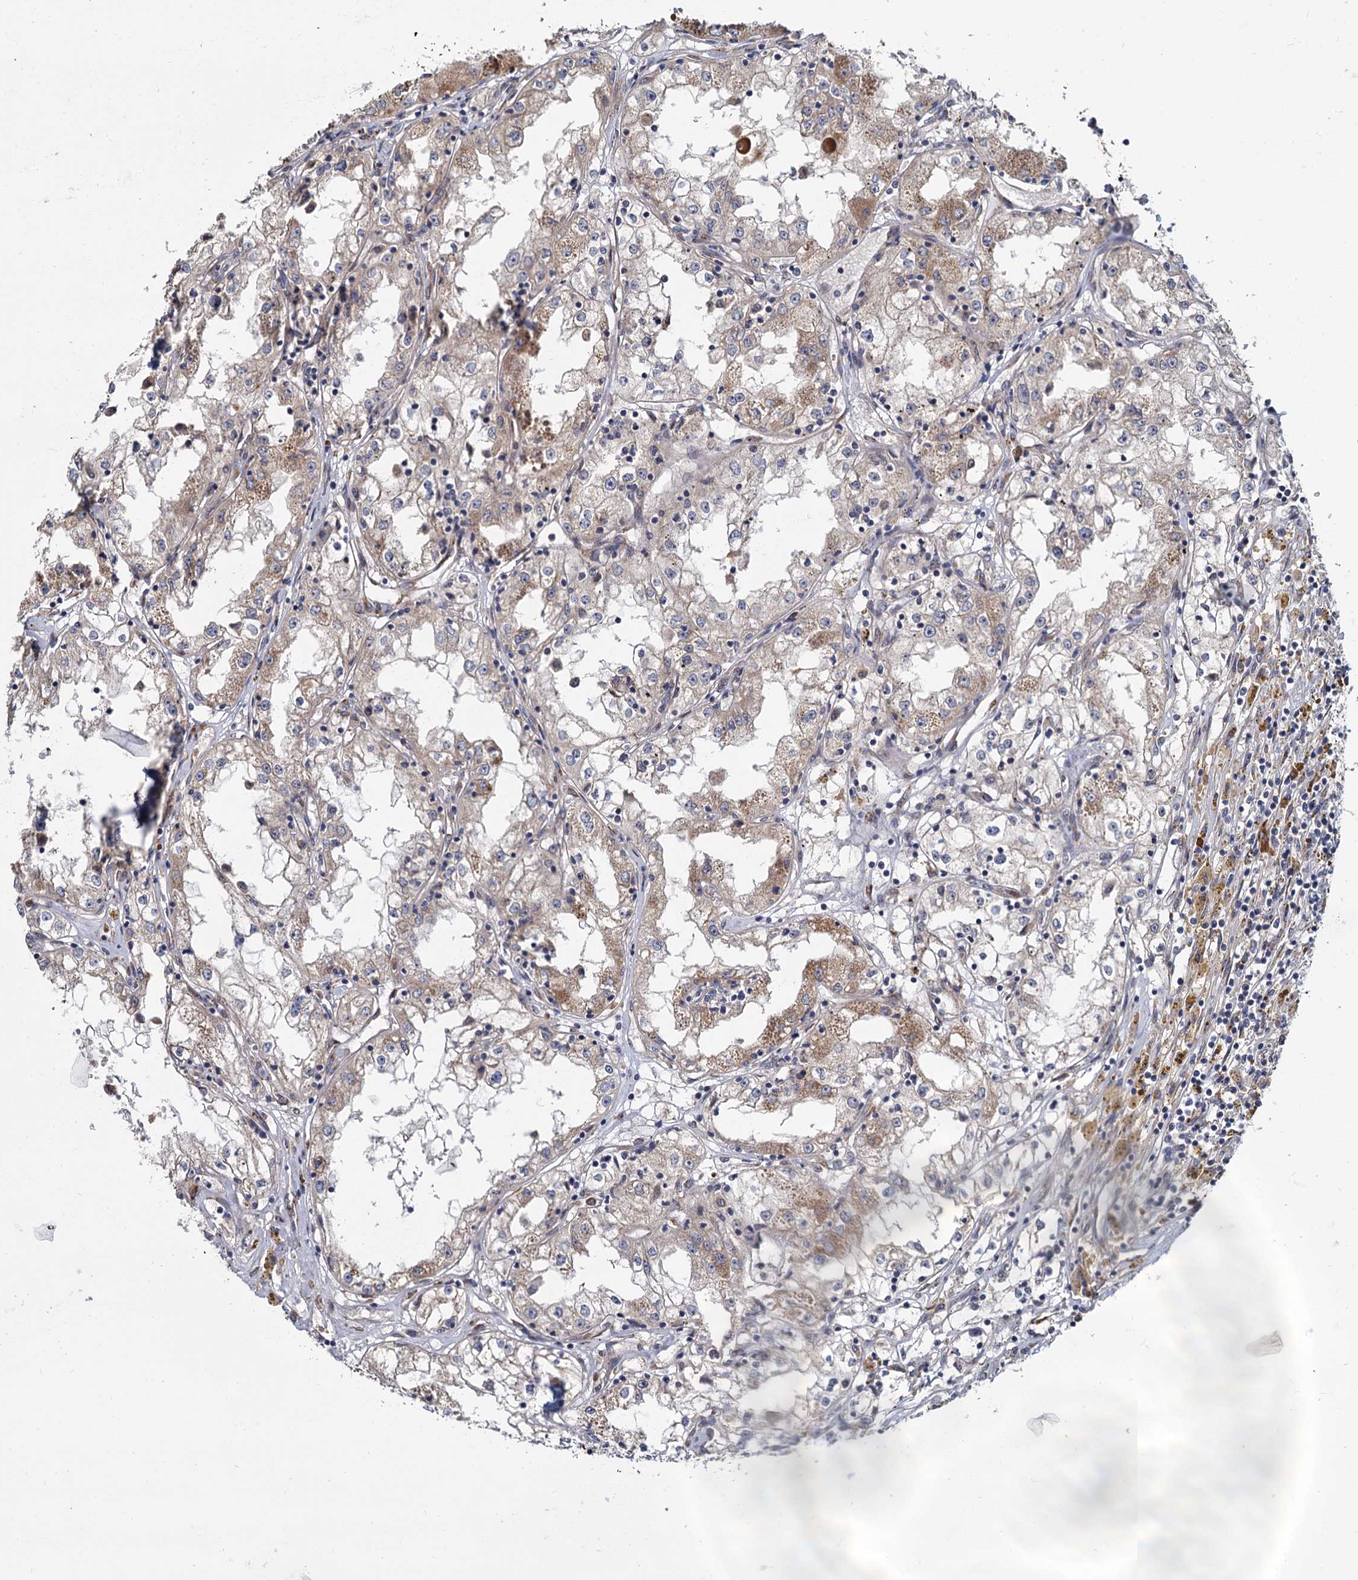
{"staining": {"intensity": "moderate", "quantity": "<25%", "location": "cytoplasmic/membranous"}, "tissue": "renal cancer", "cell_type": "Tumor cells", "image_type": "cancer", "snomed": [{"axis": "morphology", "description": "Adenocarcinoma, NOS"}, {"axis": "topography", "description": "Kidney"}], "caption": "High-power microscopy captured an immunohistochemistry histopathology image of adenocarcinoma (renal), revealing moderate cytoplasmic/membranous expression in about <25% of tumor cells.", "gene": "LRRC51", "patient": {"sex": "male", "age": 56}}